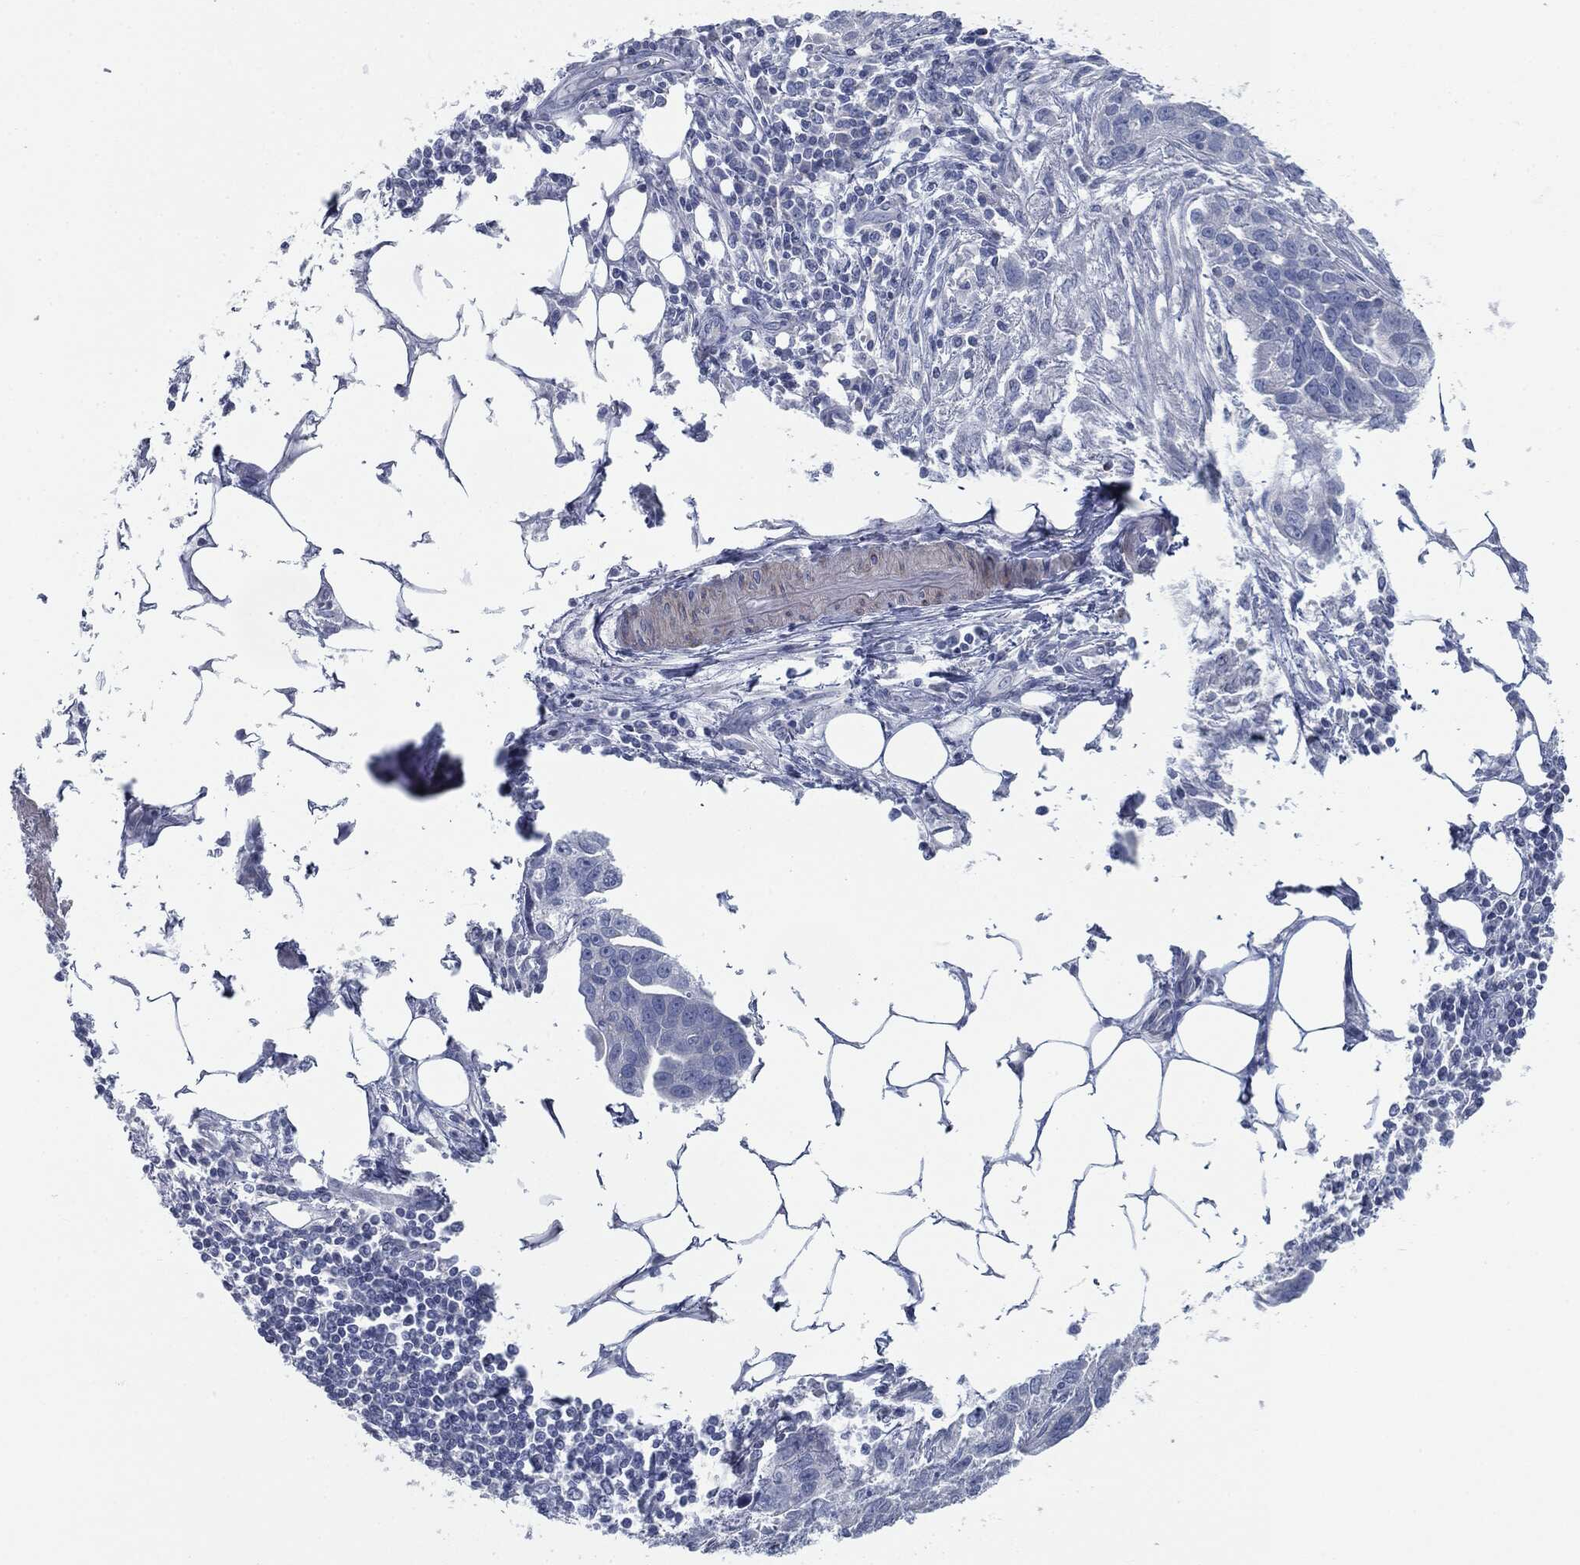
{"staining": {"intensity": "negative", "quantity": "none", "location": "none"}, "tissue": "ovarian cancer", "cell_type": "Tumor cells", "image_type": "cancer", "snomed": [{"axis": "morphology", "description": "Carcinoma, endometroid"}, {"axis": "morphology", "description": "Cystadenocarcinoma, serous, NOS"}, {"axis": "topography", "description": "Ovary"}], "caption": "Histopathology image shows no protein positivity in tumor cells of ovarian serous cystadenocarcinoma tissue.", "gene": "CAV3", "patient": {"sex": "female", "age": 45}}